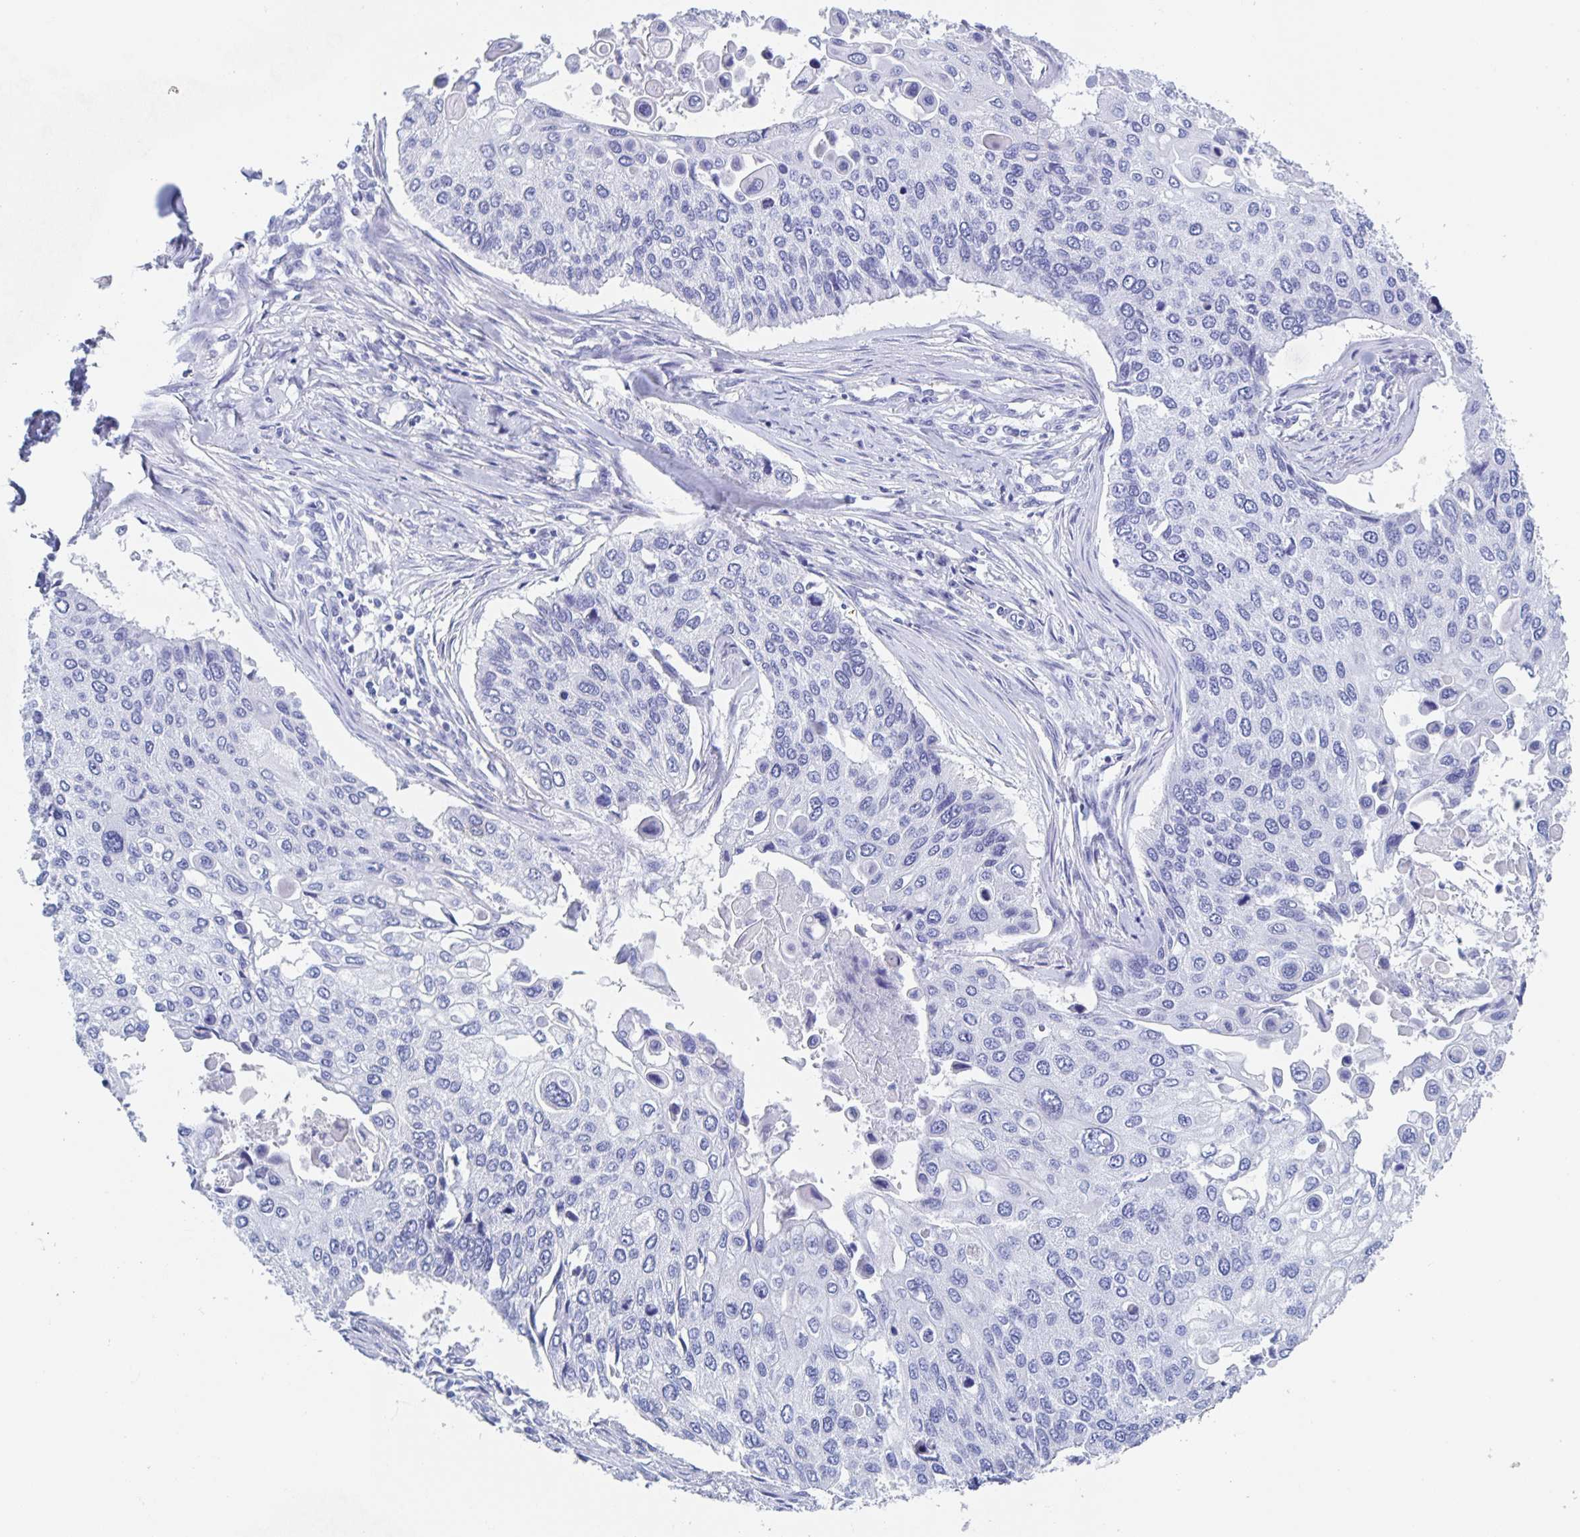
{"staining": {"intensity": "negative", "quantity": "none", "location": "none"}, "tissue": "lung cancer", "cell_type": "Tumor cells", "image_type": "cancer", "snomed": [{"axis": "morphology", "description": "Squamous cell carcinoma, NOS"}, {"axis": "morphology", "description": "Squamous cell carcinoma, metastatic, NOS"}, {"axis": "topography", "description": "Lung"}], "caption": "Micrograph shows no significant protein positivity in tumor cells of lung cancer.", "gene": "DMBT1", "patient": {"sex": "male", "age": 63}}